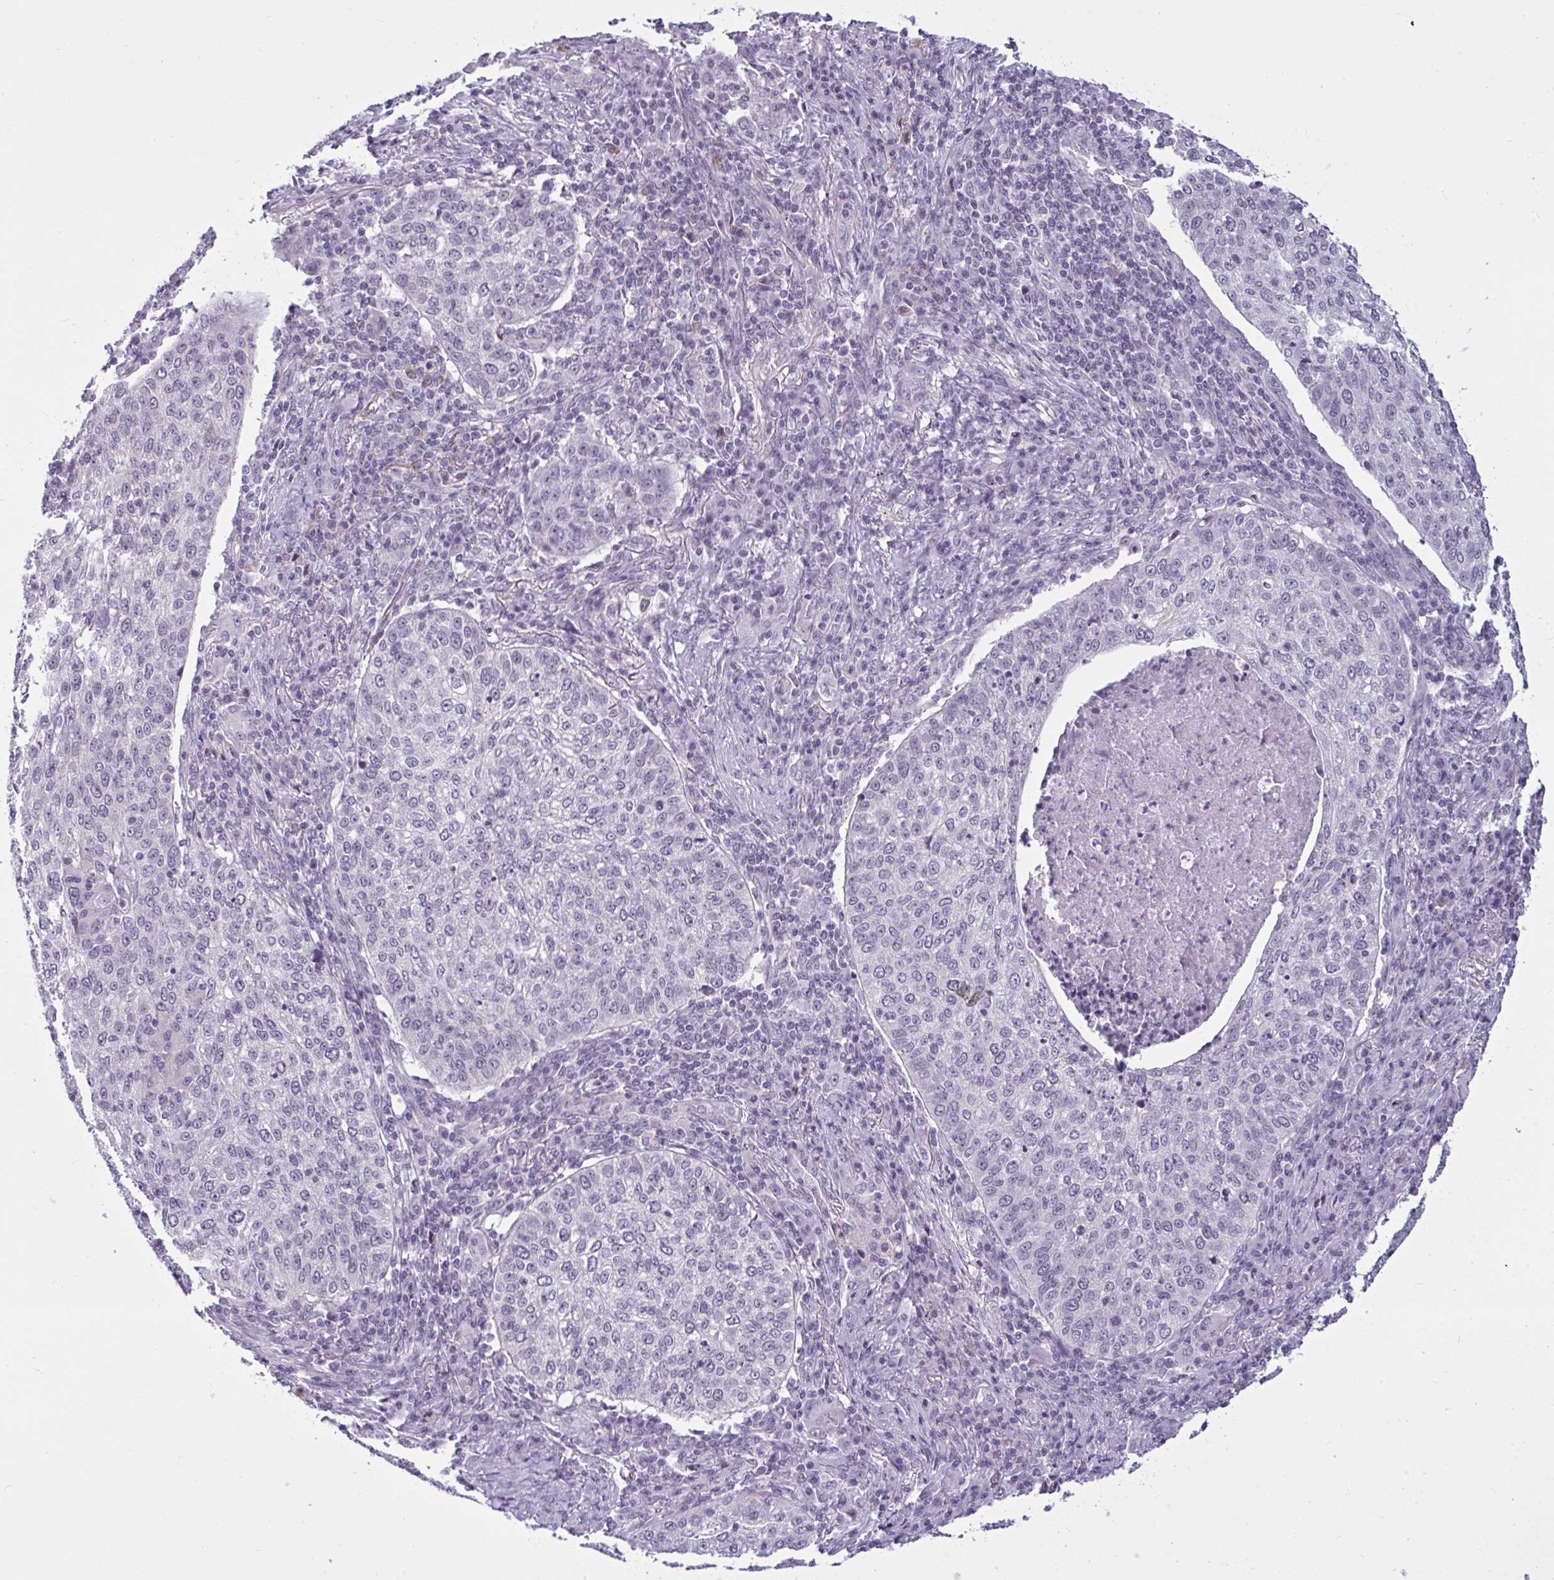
{"staining": {"intensity": "negative", "quantity": "none", "location": "none"}, "tissue": "lung cancer", "cell_type": "Tumor cells", "image_type": "cancer", "snomed": [{"axis": "morphology", "description": "Squamous cell carcinoma, NOS"}, {"axis": "topography", "description": "Lung"}], "caption": "DAB (3,3'-diaminobenzidine) immunohistochemical staining of human lung cancer demonstrates no significant expression in tumor cells.", "gene": "TBC1D4", "patient": {"sex": "male", "age": 63}}